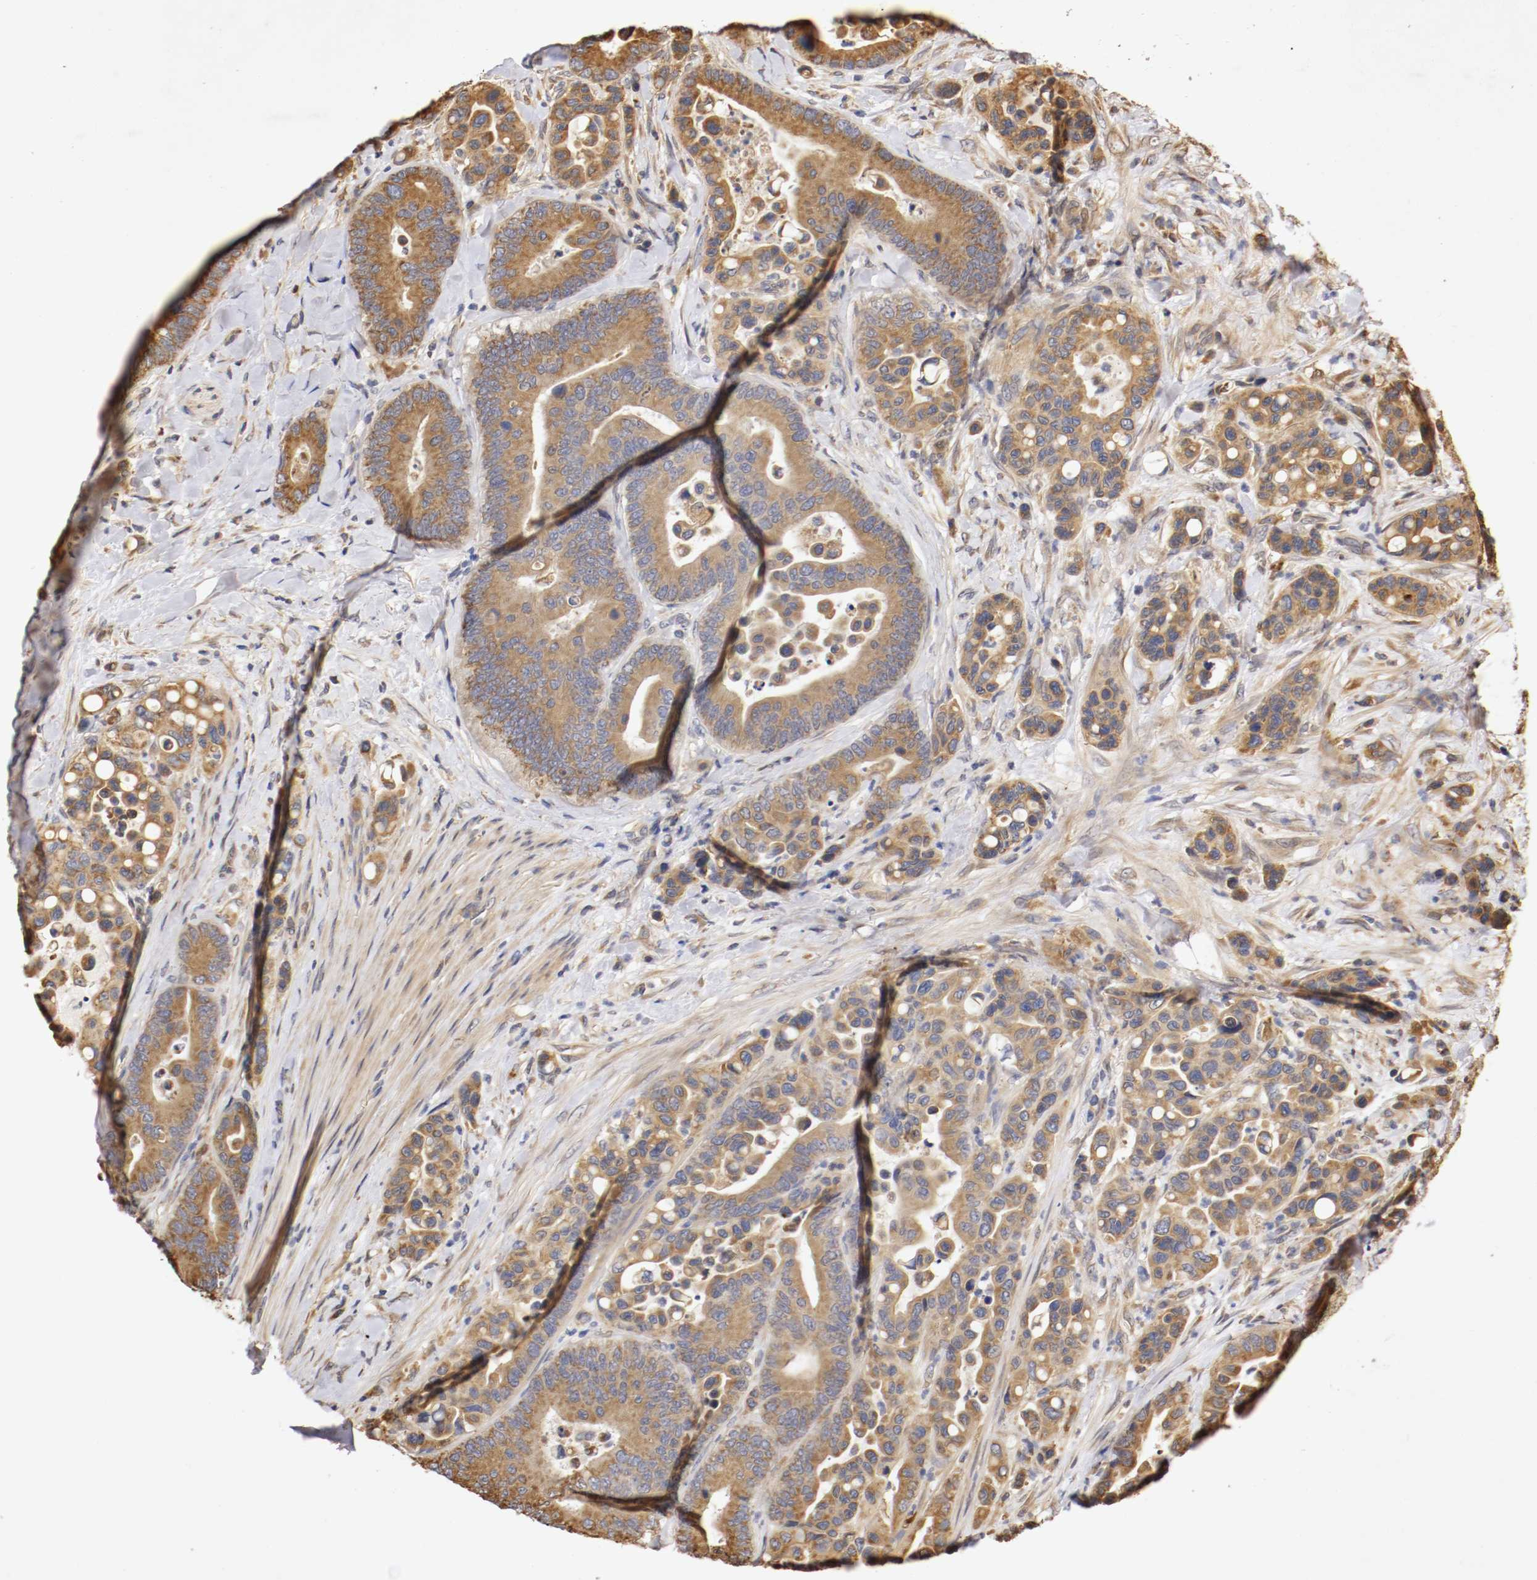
{"staining": {"intensity": "moderate", "quantity": ">75%", "location": "cytoplasmic/membranous"}, "tissue": "colorectal cancer", "cell_type": "Tumor cells", "image_type": "cancer", "snomed": [{"axis": "morphology", "description": "Normal tissue, NOS"}, {"axis": "morphology", "description": "Adenocarcinoma, NOS"}, {"axis": "topography", "description": "Colon"}], "caption": "A histopathology image of human colorectal cancer stained for a protein demonstrates moderate cytoplasmic/membranous brown staining in tumor cells. (DAB (3,3'-diaminobenzidine) IHC with brightfield microscopy, high magnification).", "gene": "VEZT", "patient": {"sex": "male", "age": 82}}